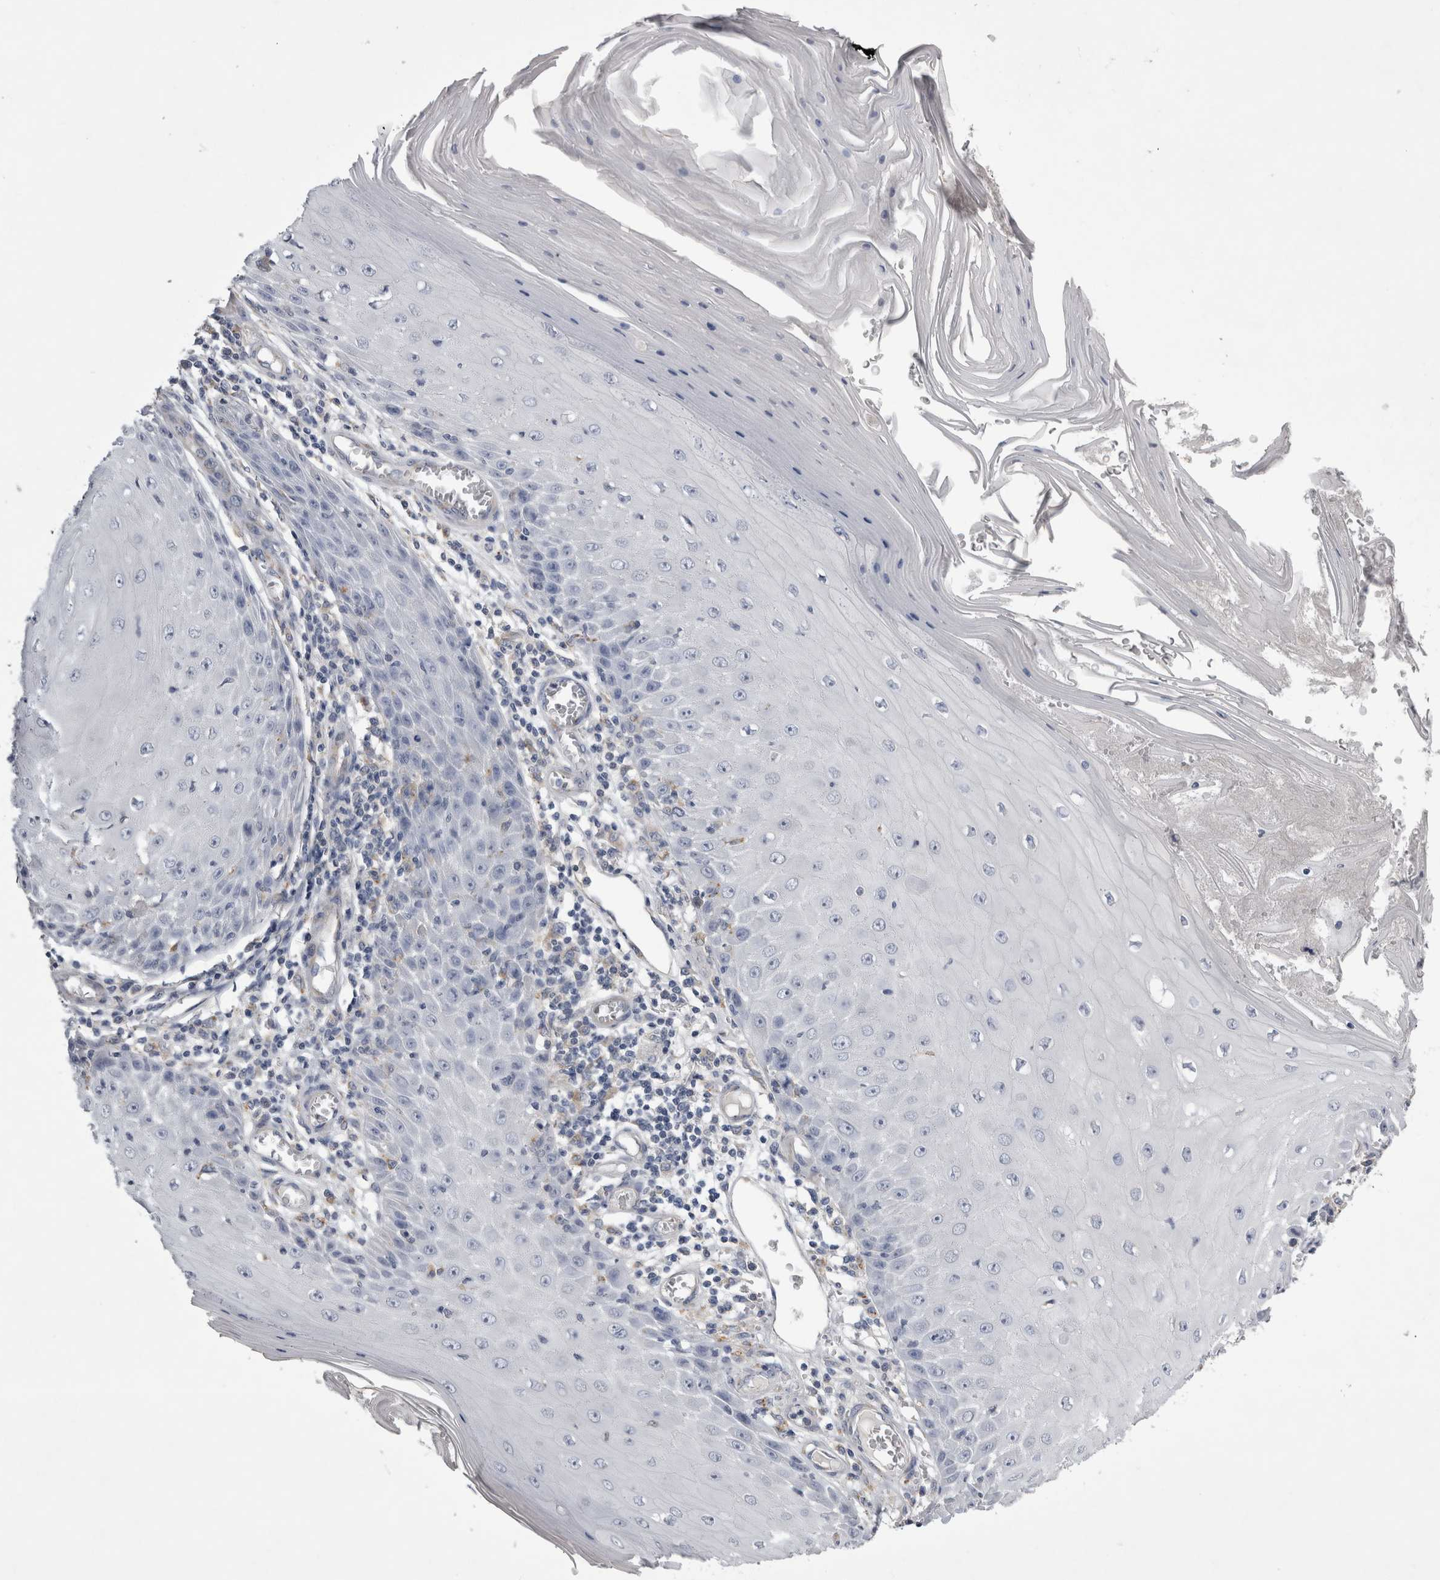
{"staining": {"intensity": "negative", "quantity": "none", "location": "none"}, "tissue": "skin cancer", "cell_type": "Tumor cells", "image_type": "cancer", "snomed": [{"axis": "morphology", "description": "Squamous cell carcinoma, NOS"}, {"axis": "topography", "description": "Skin"}], "caption": "Immunohistochemistry image of human squamous cell carcinoma (skin) stained for a protein (brown), which displays no expression in tumor cells.", "gene": "STRADB", "patient": {"sex": "female", "age": 73}}